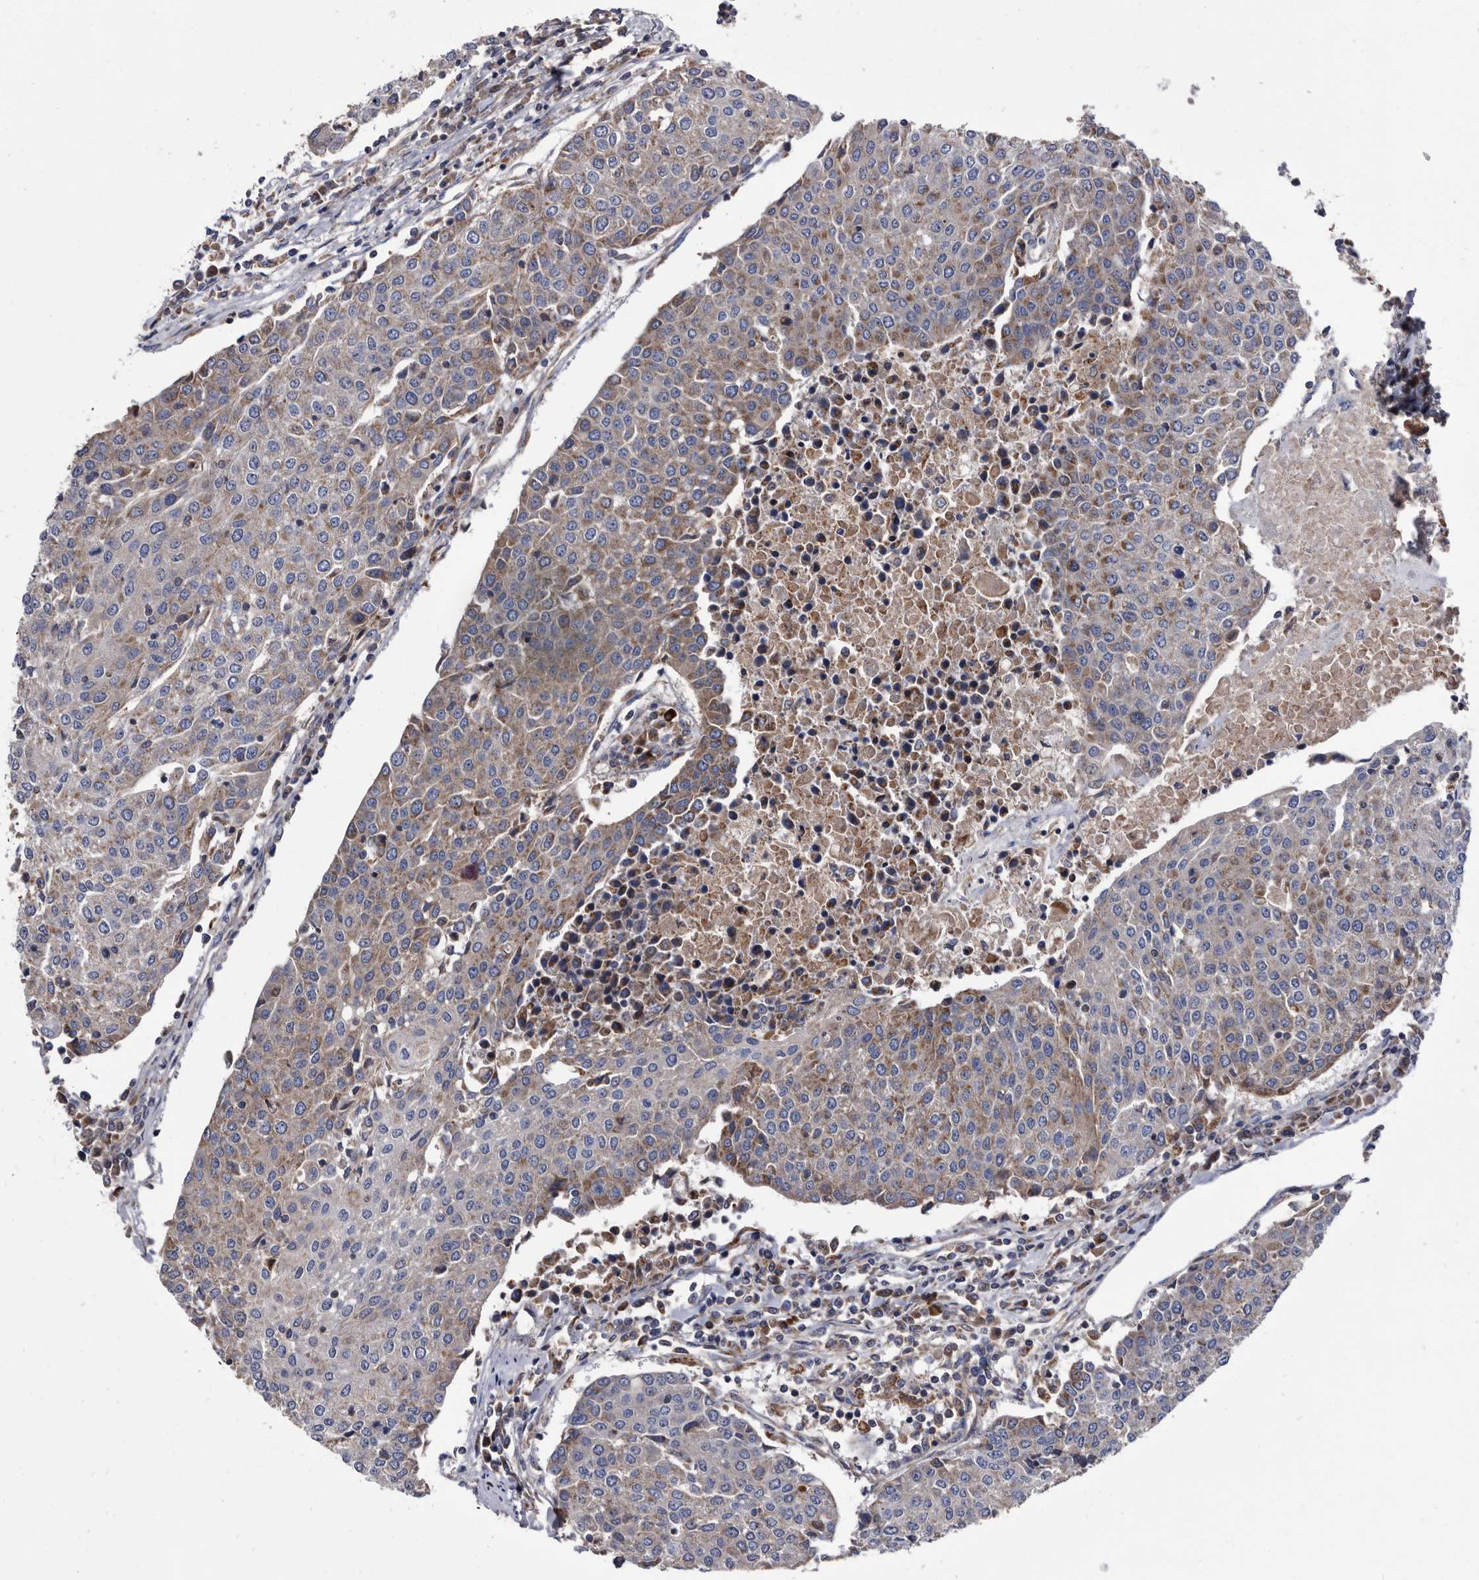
{"staining": {"intensity": "moderate", "quantity": "25%-75%", "location": "cytoplasmic/membranous"}, "tissue": "urothelial cancer", "cell_type": "Tumor cells", "image_type": "cancer", "snomed": [{"axis": "morphology", "description": "Urothelial carcinoma, High grade"}, {"axis": "topography", "description": "Urinary bladder"}], "caption": "This micrograph demonstrates immunohistochemistry staining of human urothelial carcinoma (high-grade), with medium moderate cytoplasmic/membranous expression in approximately 25%-75% of tumor cells.", "gene": "DTNBP1", "patient": {"sex": "female", "age": 85}}